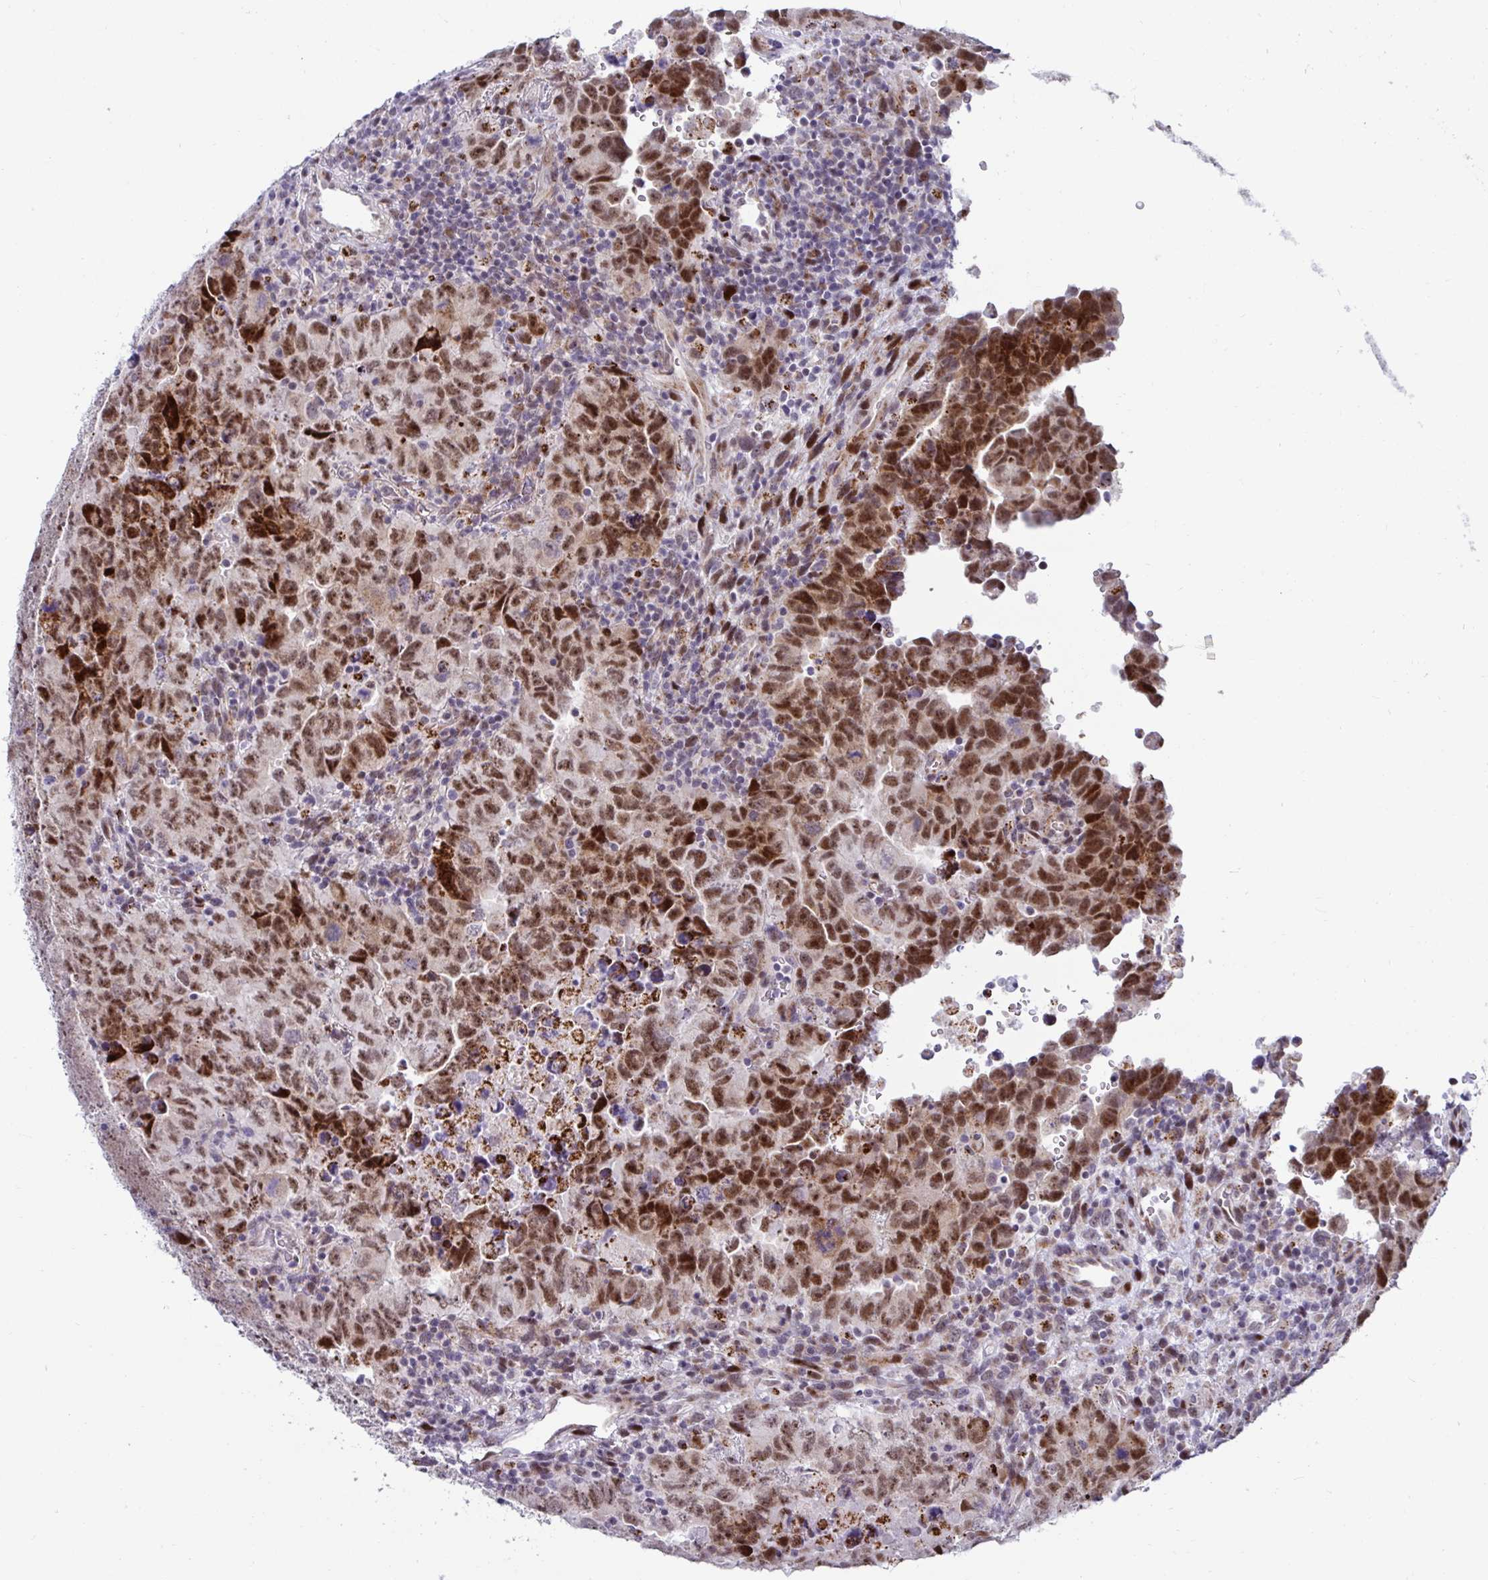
{"staining": {"intensity": "moderate", "quantity": ">75%", "location": "nuclear"}, "tissue": "testis cancer", "cell_type": "Tumor cells", "image_type": "cancer", "snomed": [{"axis": "morphology", "description": "Carcinoma, Embryonal, NOS"}, {"axis": "topography", "description": "Testis"}], "caption": "Immunohistochemical staining of embryonal carcinoma (testis) exhibits medium levels of moderate nuclear staining in approximately >75% of tumor cells. Using DAB (3,3'-diaminobenzidine) (brown) and hematoxylin (blue) stains, captured at high magnification using brightfield microscopy.", "gene": "DZIP1", "patient": {"sex": "male", "age": 24}}